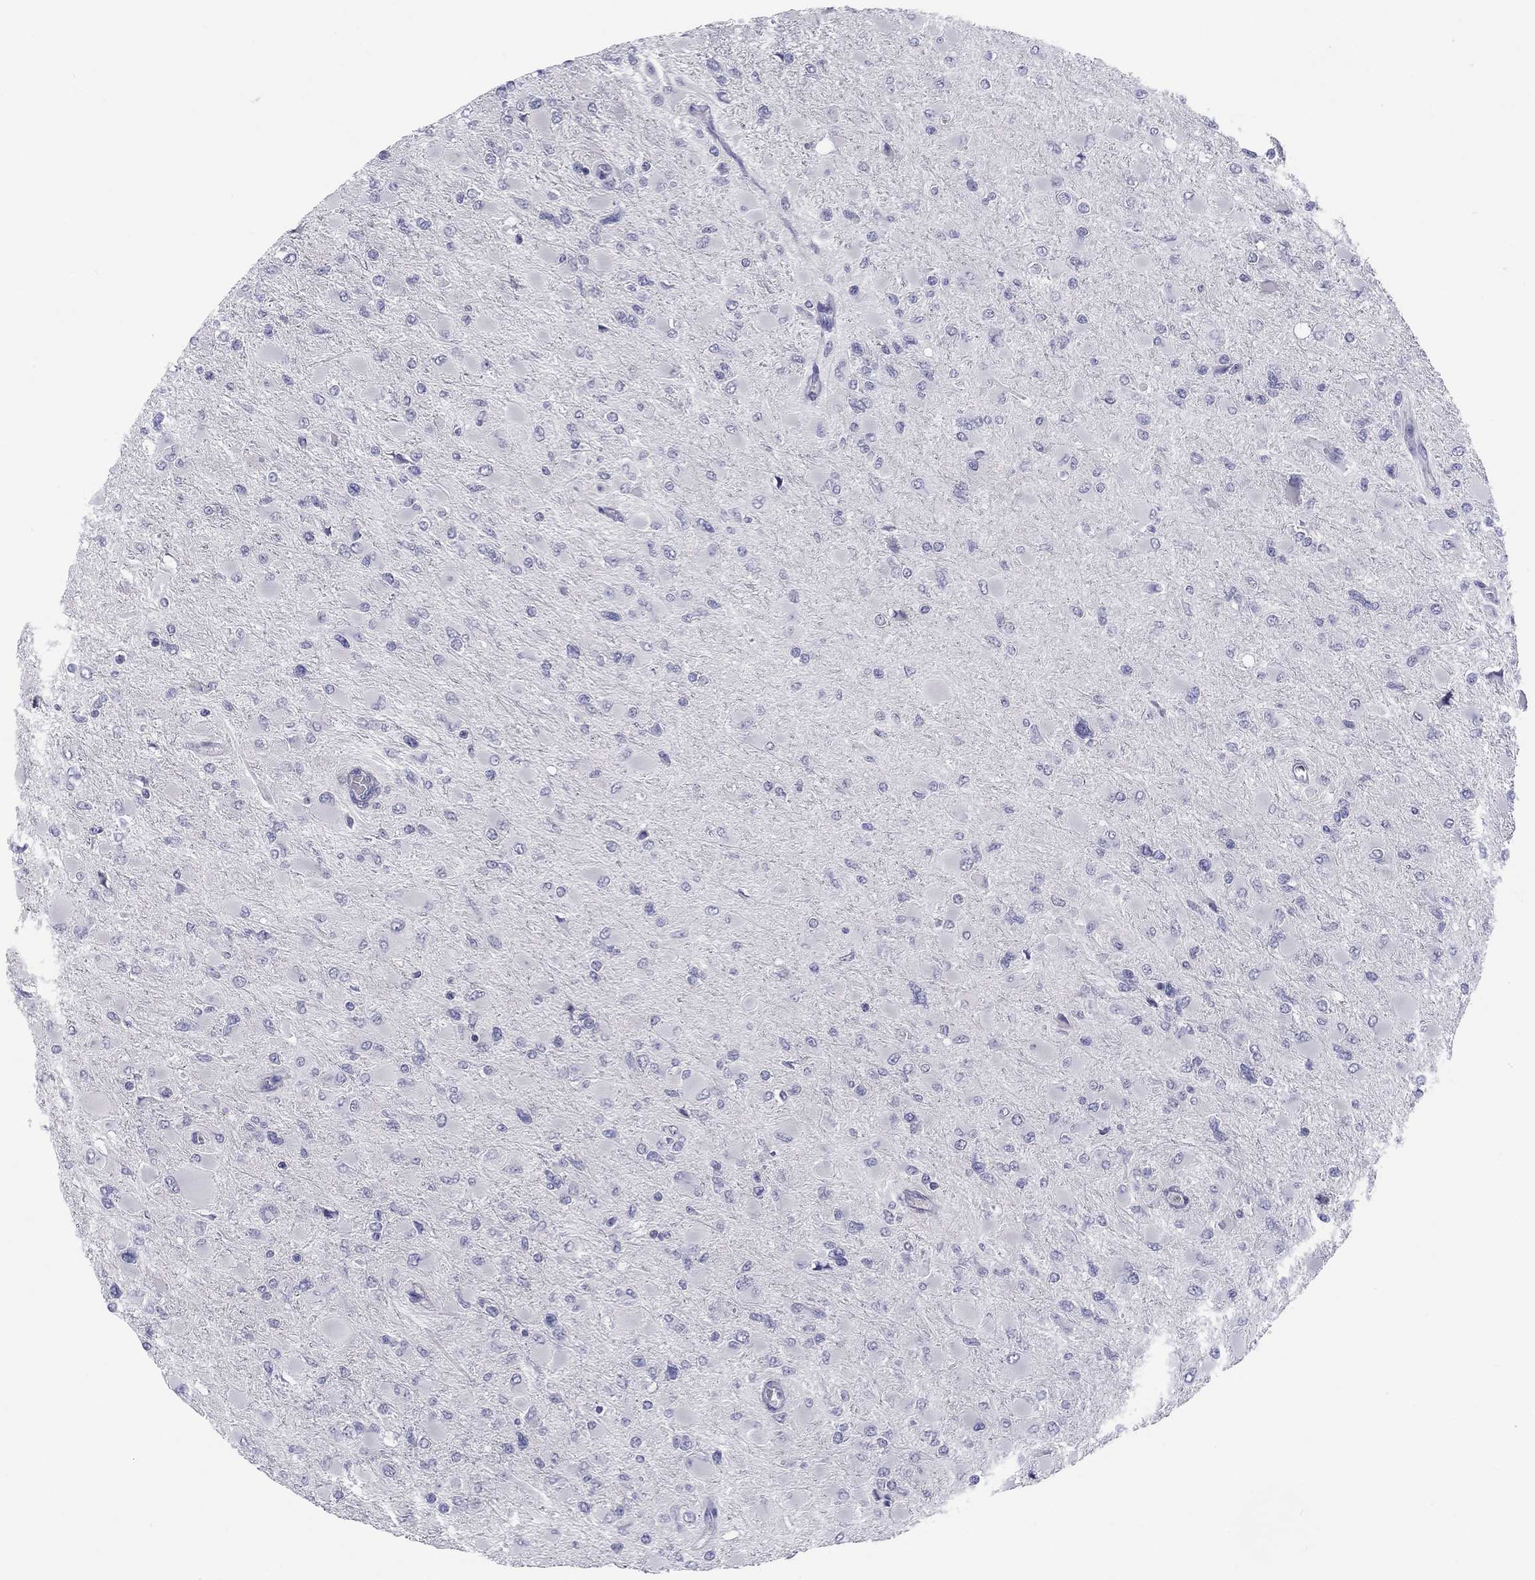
{"staining": {"intensity": "negative", "quantity": "none", "location": "none"}, "tissue": "glioma", "cell_type": "Tumor cells", "image_type": "cancer", "snomed": [{"axis": "morphology", "description": "Glioma, malignant, High grade"}, {"axis": "topography", "description": "Cerebral cortex"}], "caption": "IHC histopathology image of human high-grade glioma (malignant) stained for a protein (brown), which demonstrates no expression in tumor cells.", "gene": "CACNA1A", "patient": {"sex": "female", "age": 36}}